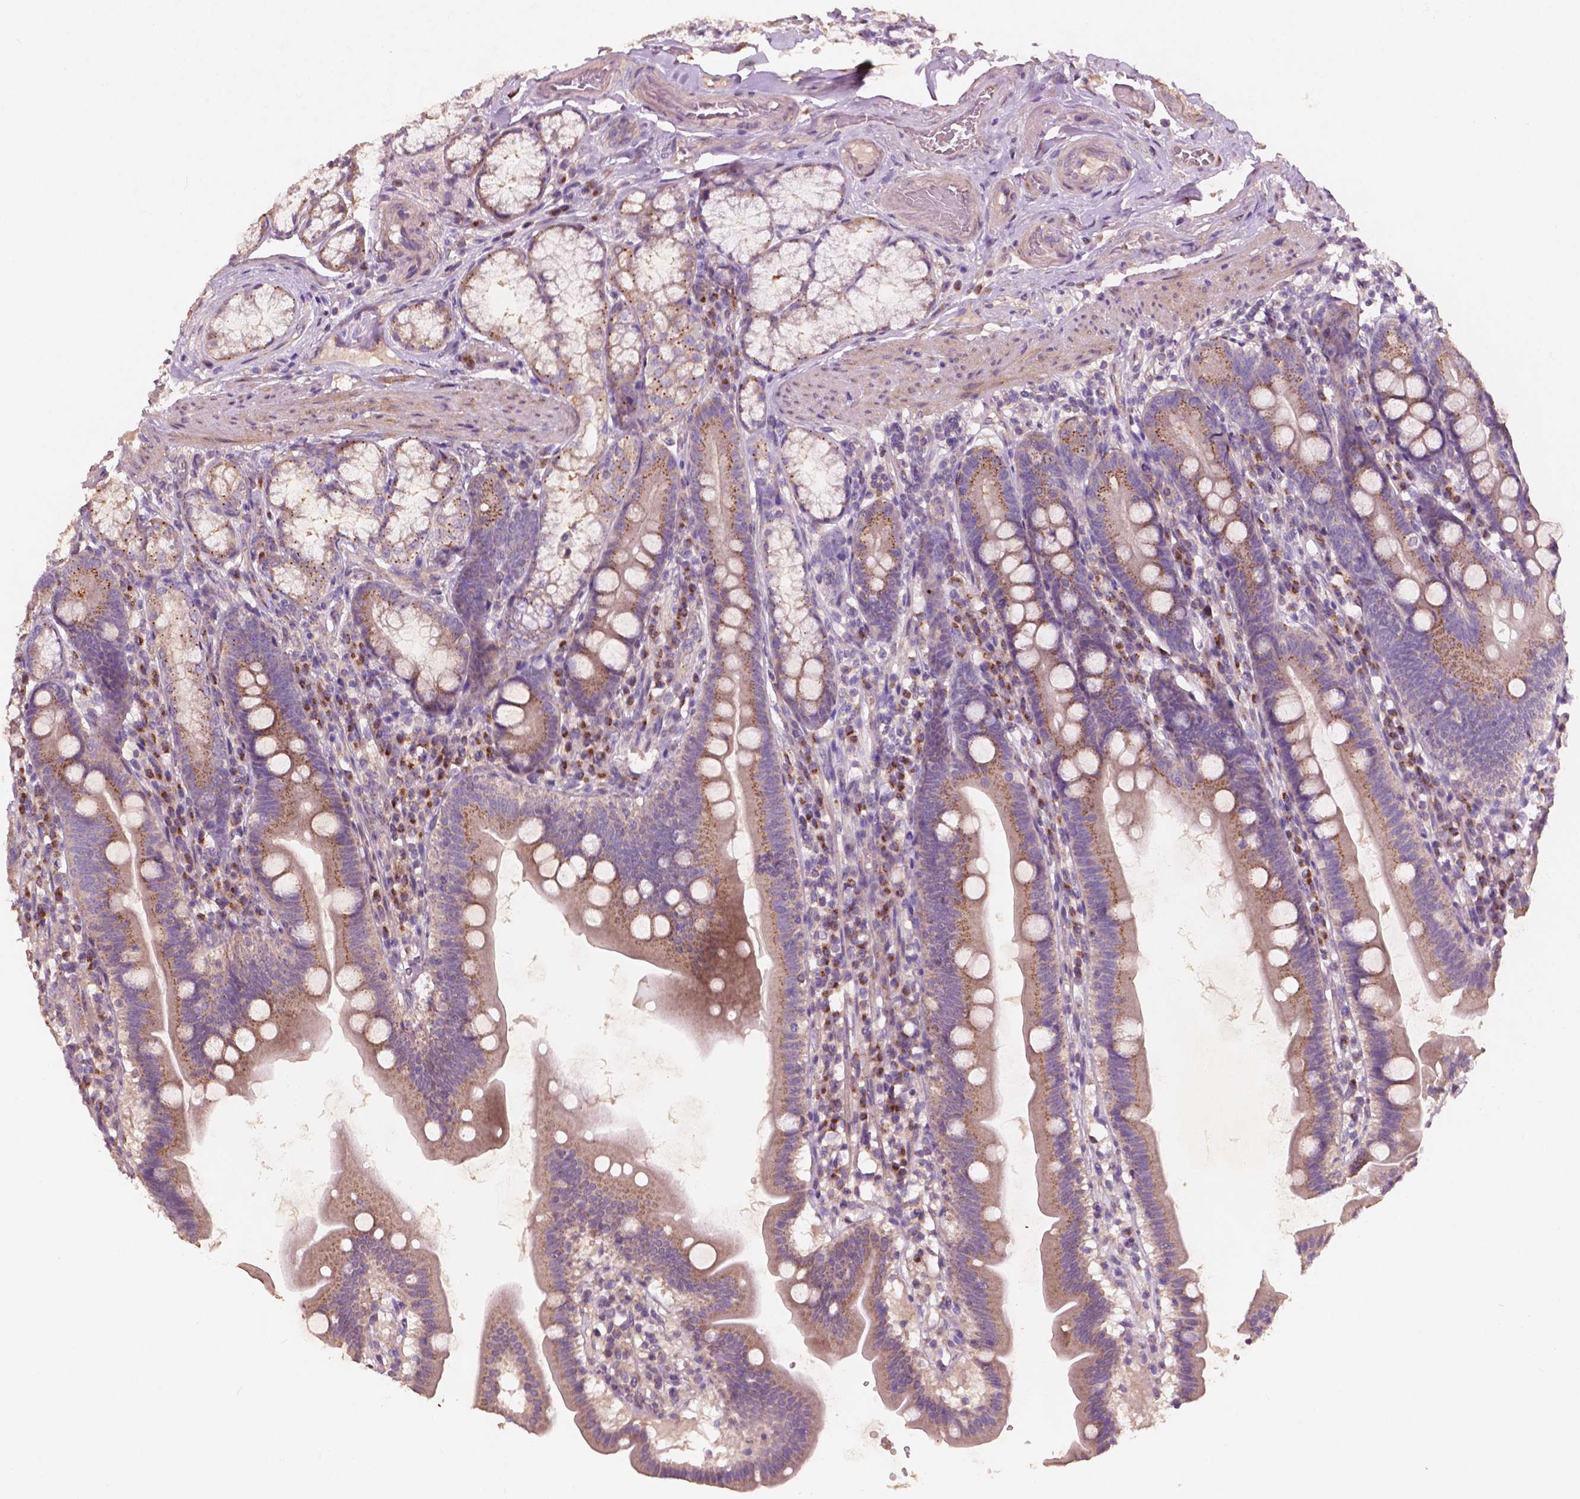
{"staining": {"intensity": "moderate", "quantity": ">75%", "location": "cytoplasmic/membranous"}, "tissue": "duodenum", "cell_type": "Glandular cells", "image_type": "normal", "snomed": [{"axis": "morphology", "description": "Normal tissue, NOS"}, {"axis": "topography", "description": "Duodenum"}], "caption": "Immunohistochemistry (IHC) image of benign duodenum: human duodenum stained using IHC exhibits medium levels of moderate protein expression localized specifically in the cytoplasmic/membranous of glandular cells, appearing as a cytoplasmic/membranous brown color.", "gene": "CHPT1", "patient": {"sex": "female", "age": 67}}